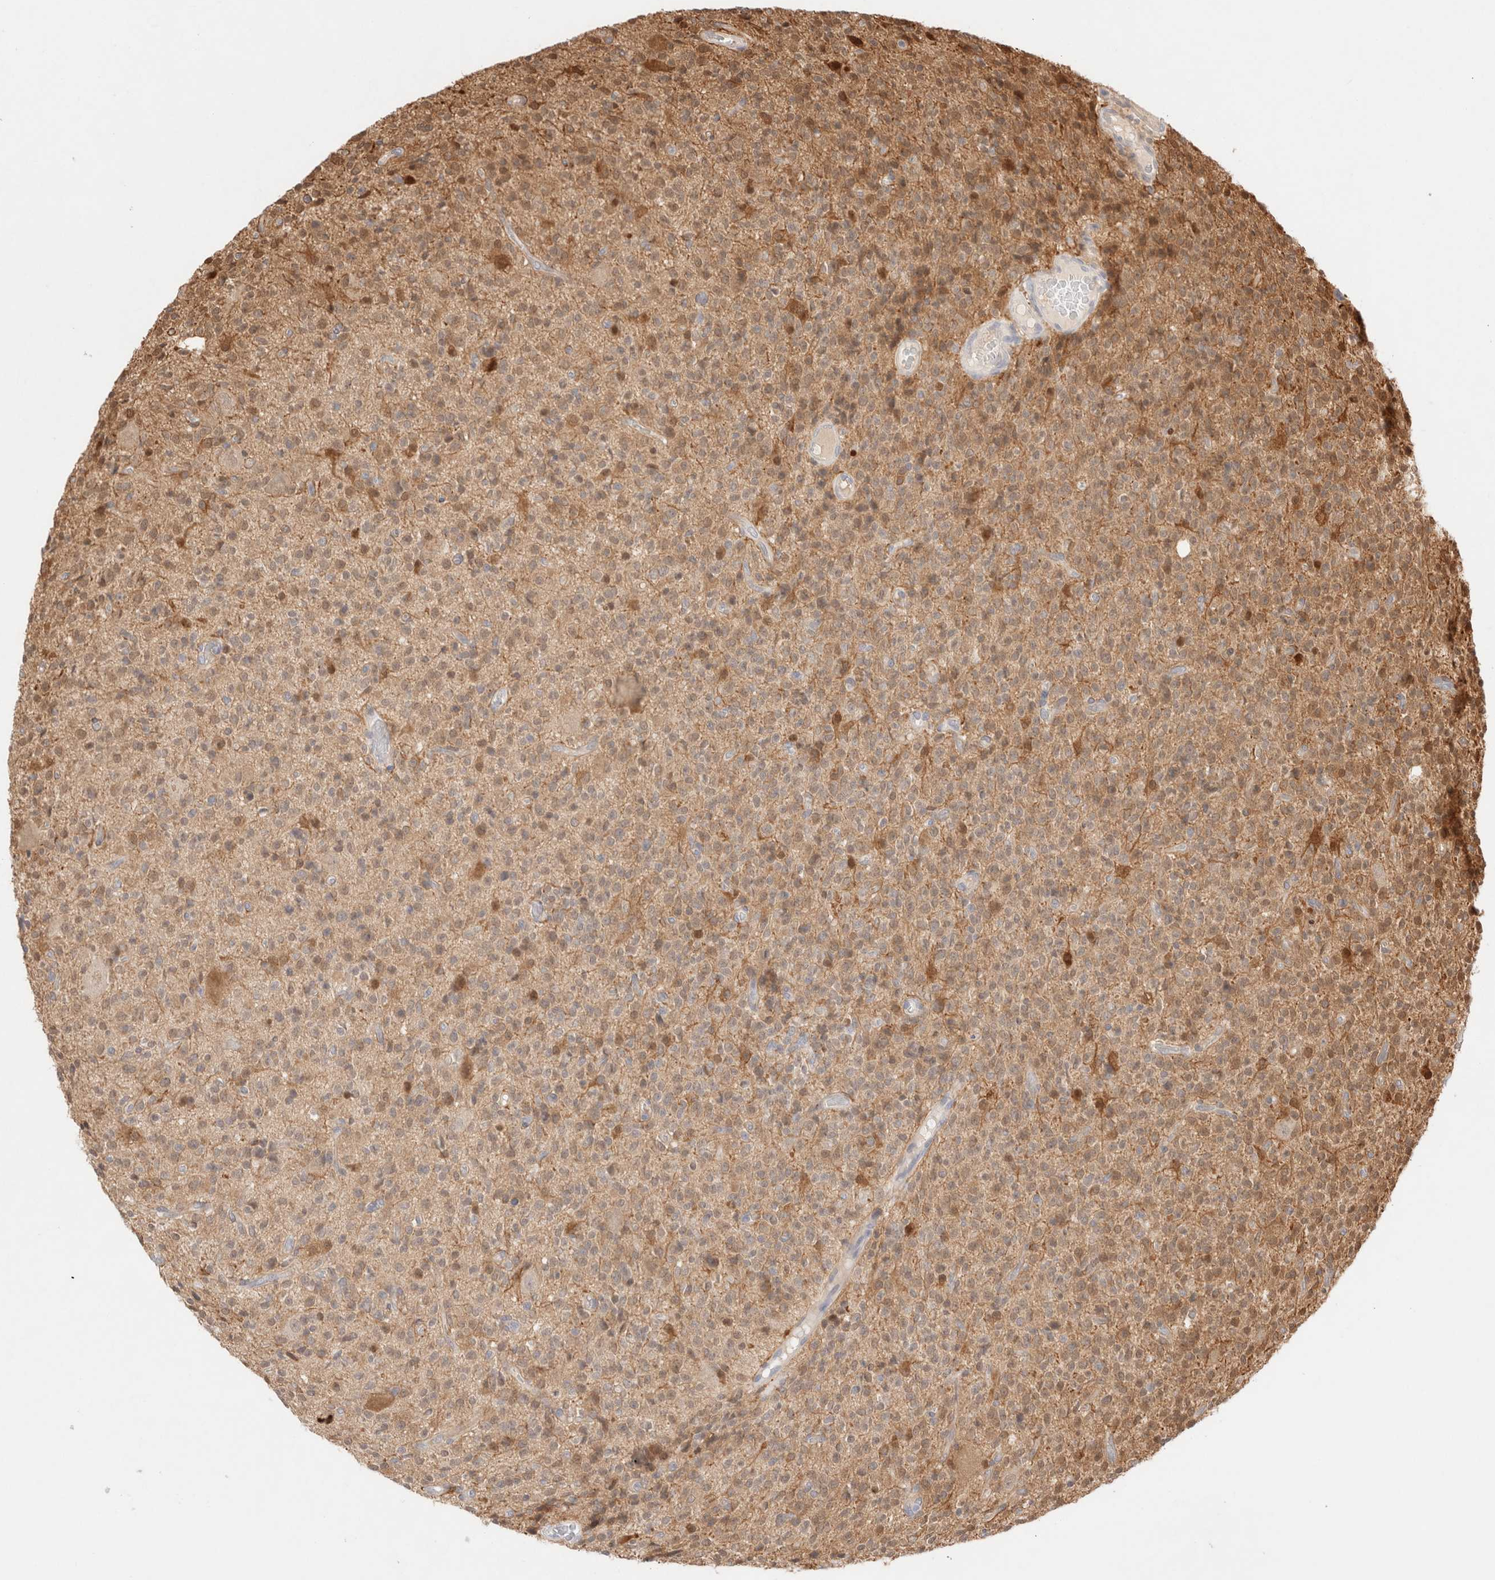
{"staining": {"intensity": "weak", "quantity": ">75%", "location": "cytoplasmic/membranous,nuclear"}, "tissue": "glioma", "cell_type": "Tumor cells", "image_type": "cancer", "snomed": [{"axis": "morphology", "description": "Glioma, malignant, High grade"}, {"axis": "topography", "description": "Brain"}], "caption": "The histopathology image displays a brown stain indicating the presence of a protein in the cytoplasmic/membranous and nuclear of tumor cells in malignant high-grade glioma.", "gene": "STARD10", "patient": {"sex": "male", "age": 34}}